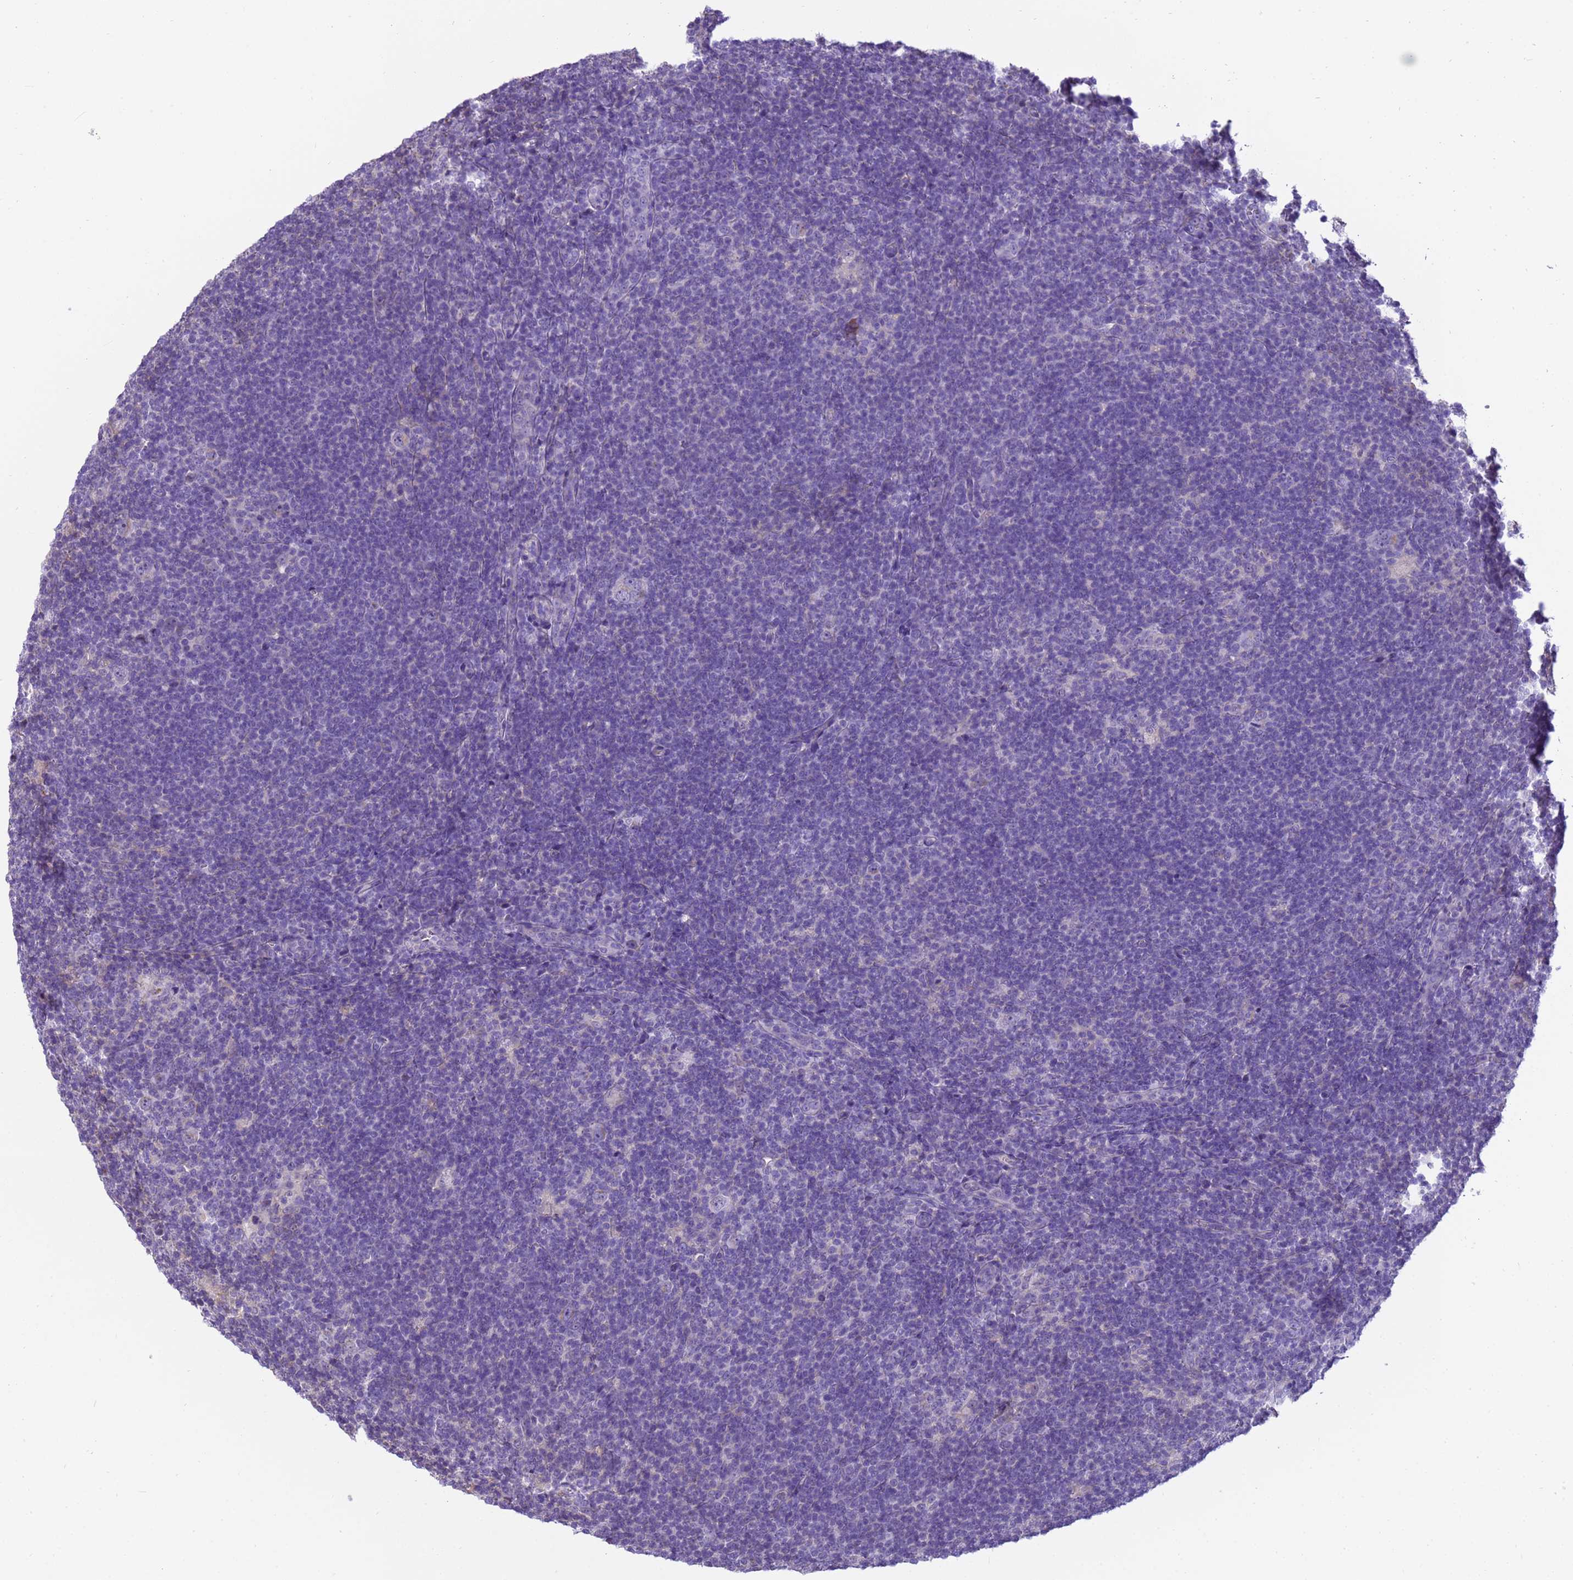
{"staining": {"intensity": "negative", "quantity": "none", "location": "none"}, "tissue": "lymphoma", "cell_type": "Tumor cells", "image_type": "cancer", "snomed": [{"axis": "morphology", "description": "Hodgkin's disease, NOS"}, {"axis": "topography", "description": "Lymph node"}], "caption": "The immunohistochemistry (IHC) photomicrograph has no significant staining in tumor cells of lymphoma tissue.", "gene": "PIEZO2", "patient": {"sex": "female", "age": 57}}